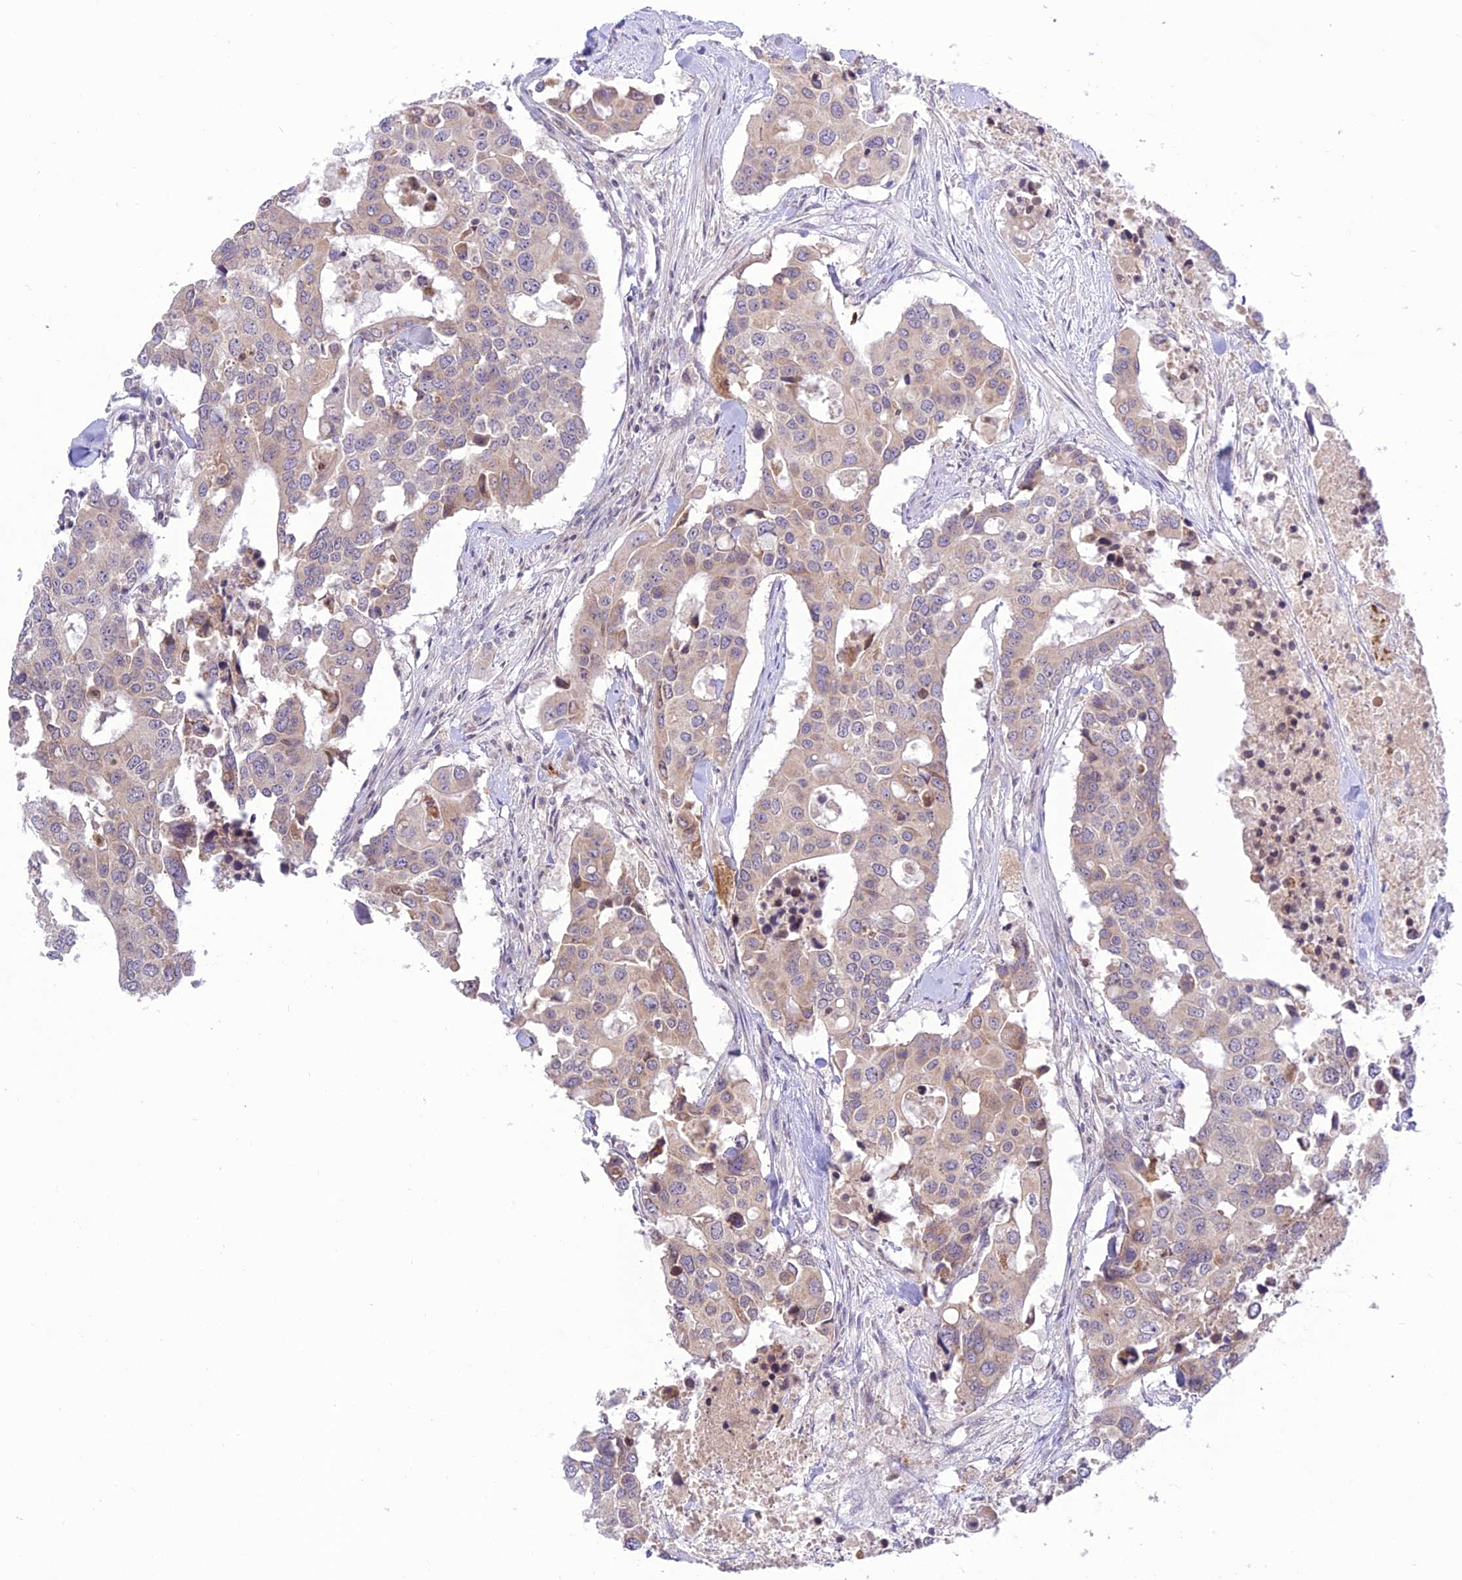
{"staining": {"intensity": "weak", "quantity": "25%-75%", "location": "cytoplasmic/membranous"}, "tissue": "colorectal cancer", "cell_type": "Tumor cells", "image_type": "cancer", "snomed": [{"axis": "morphology", "description": "Adenocarcinoma, NOS"}, {"axis": "topography", "description": "Colon"}], "caption": "This micrograph exhibits immunohistochemistry staining of human adenocarcinoma (colorectal), with low weak cytoplasmic/membranous expression in about 25%-75% of tumor cells.", "gene": "TMEM40", "patient": {"sex": "male", "age": 77}}